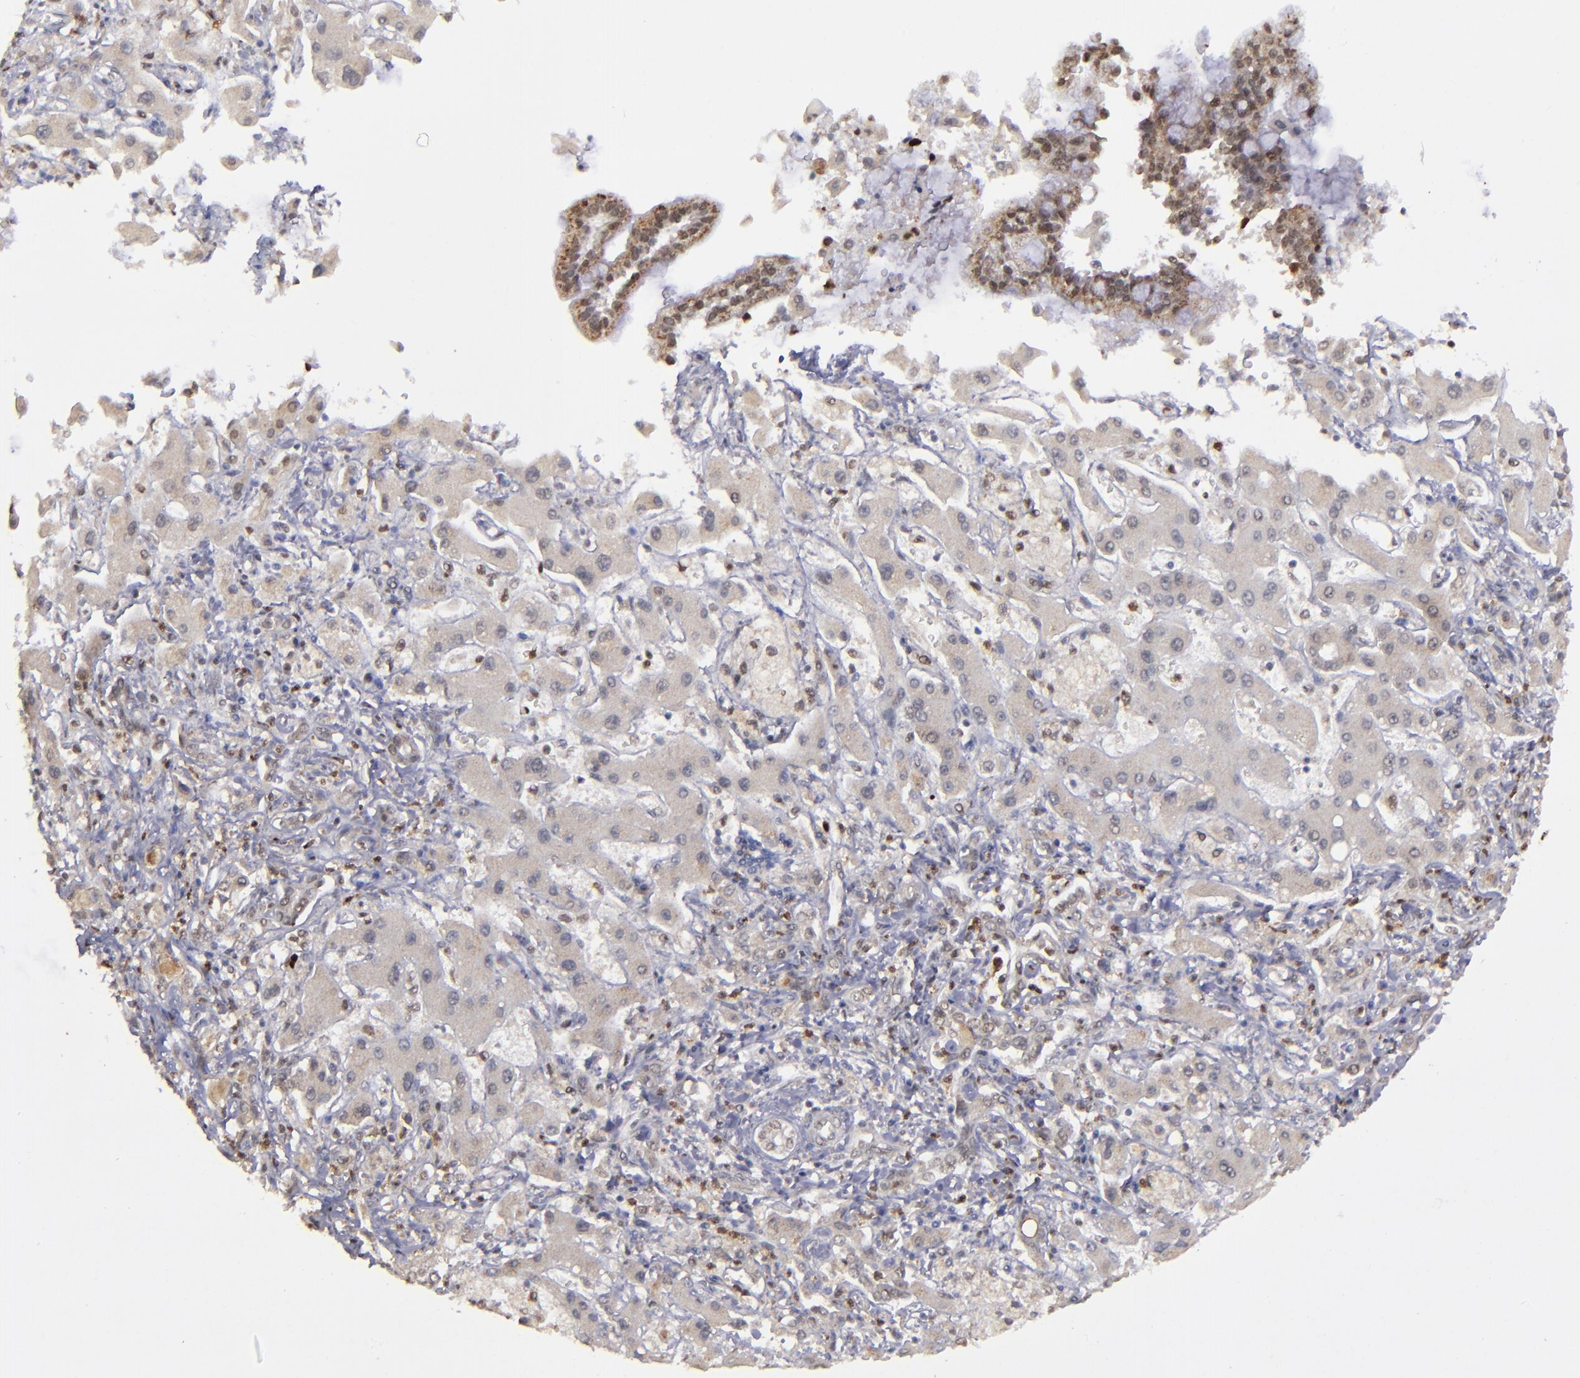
{"staining": {"intensity": "negative", "quantity": "none", "location": "none"}, "tissue": "liver cancer", "cell_type": "Tumor cells", "image_type": "cancer", "snomed": [{"axis": "morphology", "description": "Cholangiocarcinoma"}, {"axis": "topography", "description": "Liver"}], "caption": "DAB (3,3'-diaminobenzidine) immunohistochemical staining of liver cholangiocarcinoma reveals no significant staining in tumor cells.", "gene": "RREB1", "patient": {"sex": "male", "age": 50}}